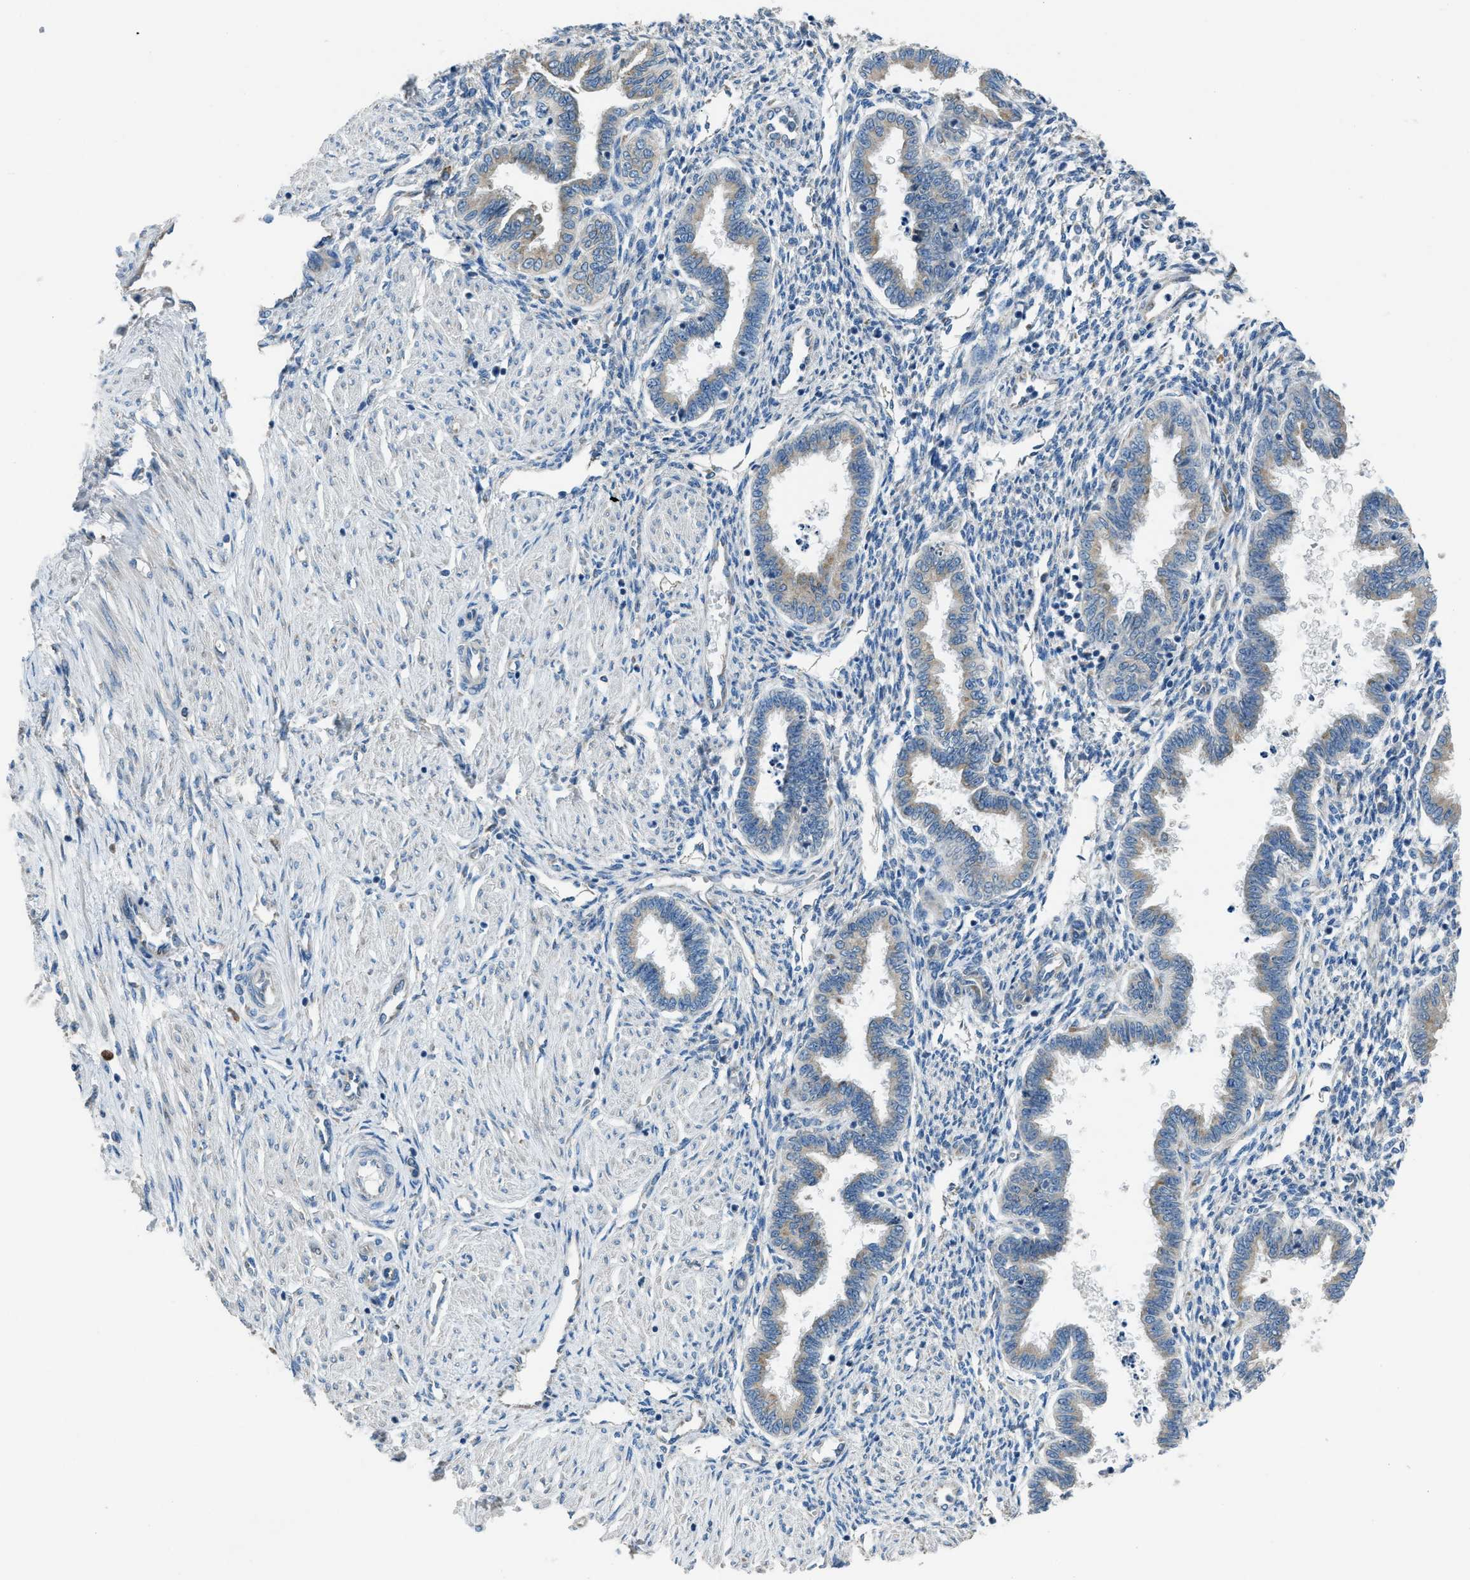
{"staining": {"intensity": "weak", "quantity": "<25%", "location": "cytoplasmic/membranous"}, "tissue": "endometrium", "cell_type": "Cells in endometrial stroma", "image_type": "normal", "snomed": [{"axis": "morphology", "description": "Normal tissue, NOS"}, {"axis": "topography", "description": "Endometrium"}], "caption": "IHC histopathology image of normal human endometrium stained for a protein (brown), which exhibits no staining in cells in endometrial stroma.", "gene": "GGCX", "patient": {"sex": "female", "age": 33}}